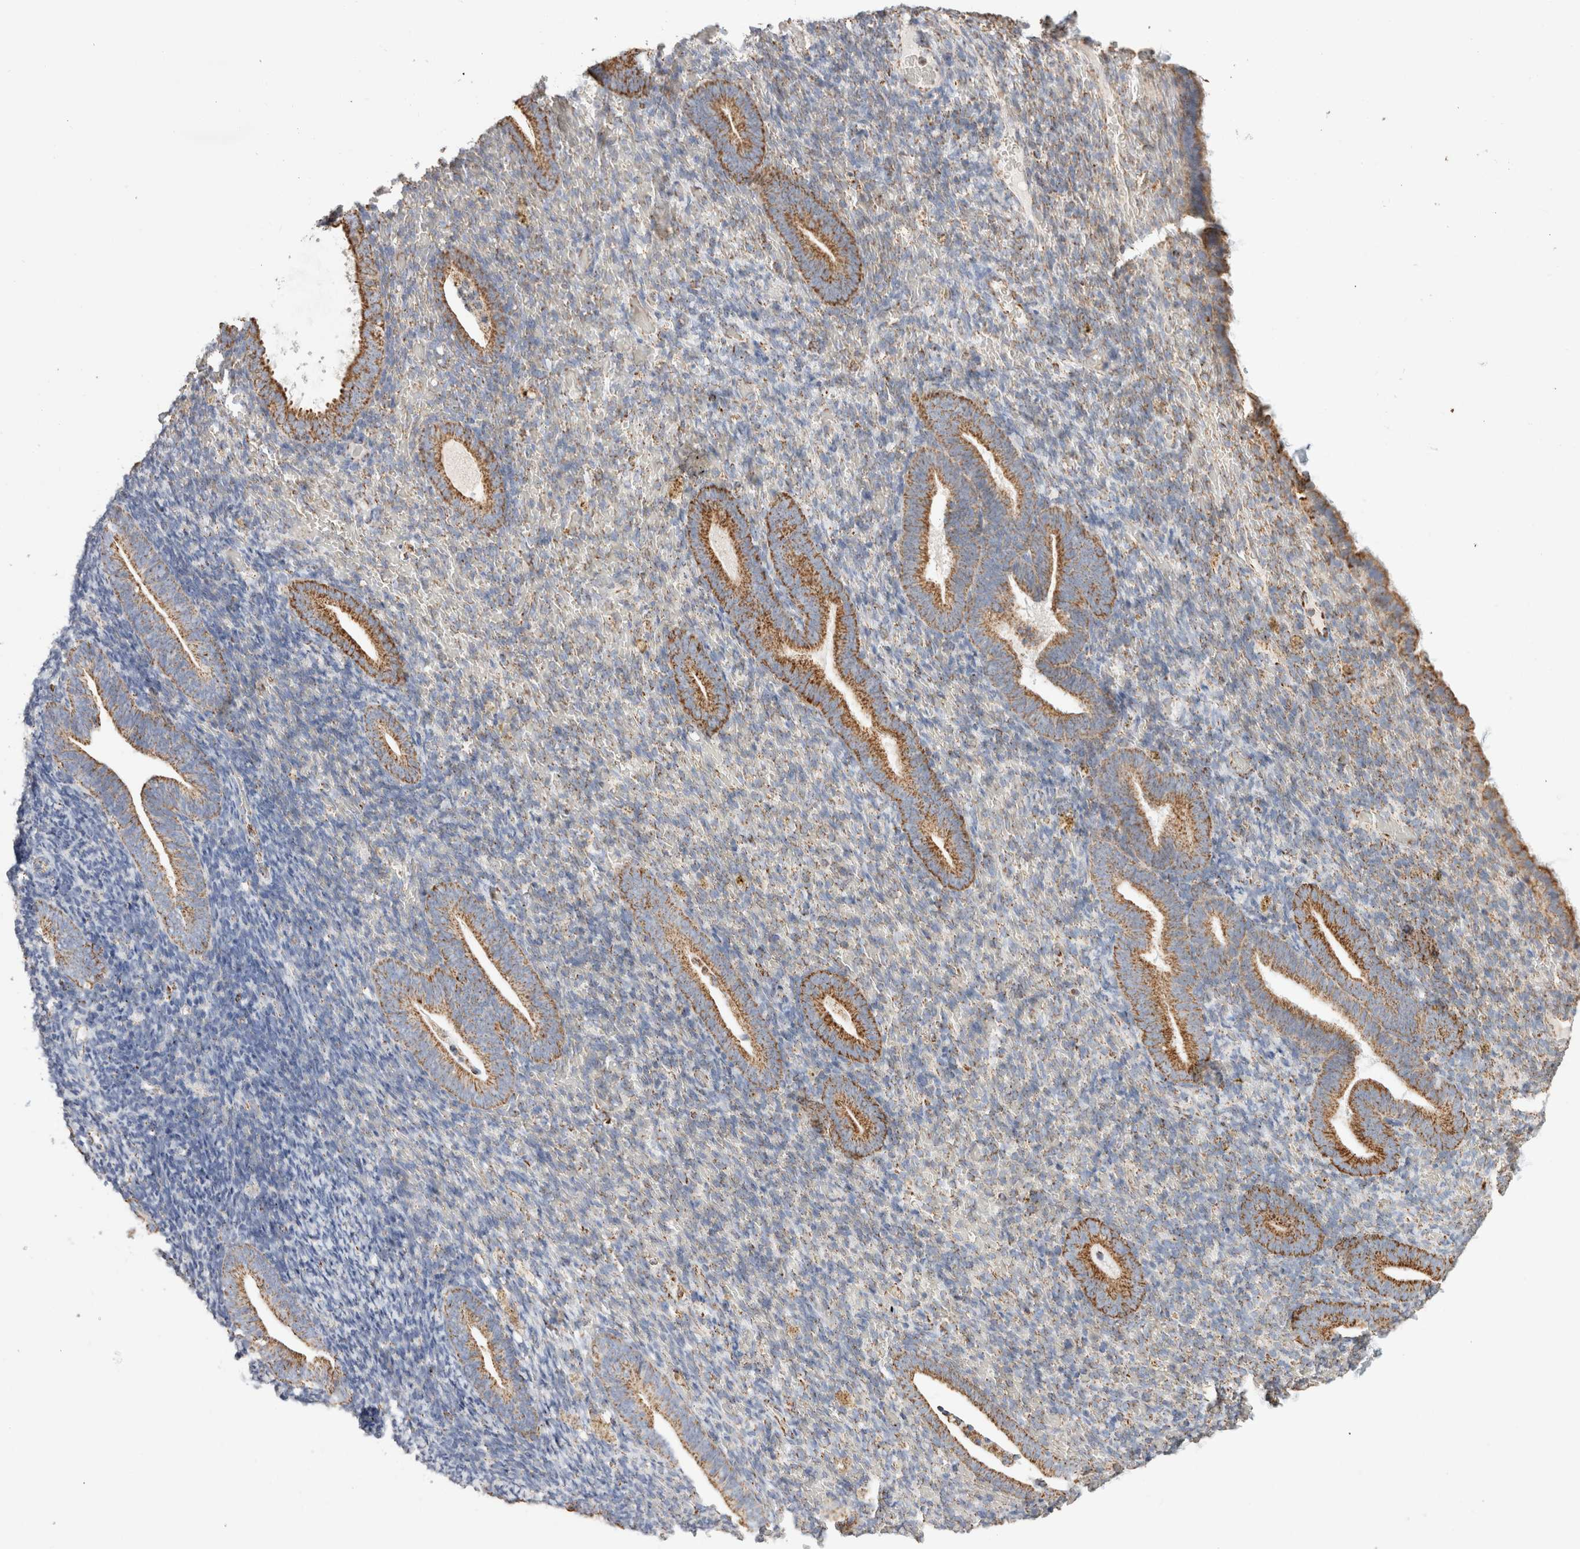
{"staining": {"intensity": "weak", "quantity": "25%-75%", "location": "cytoplasmic/membranous"}, "tissue": "endometrium", "cell_type": "Cells in endometrial stroma", "image_type": "normal", "snomed": [{"axis": "morphology", "description": "Normal tissue, NOS"}, {"axis": "topography", "description": "Endometrium"}], "caption": "This is an image of immunohistochemistry staining of benign endometrium, which shows weak positivity in the cytoplasmic/membranous of cells in endometrial stroma.", "gene": "C1QBP", "patient": {"sex": "female", "age": 51}}